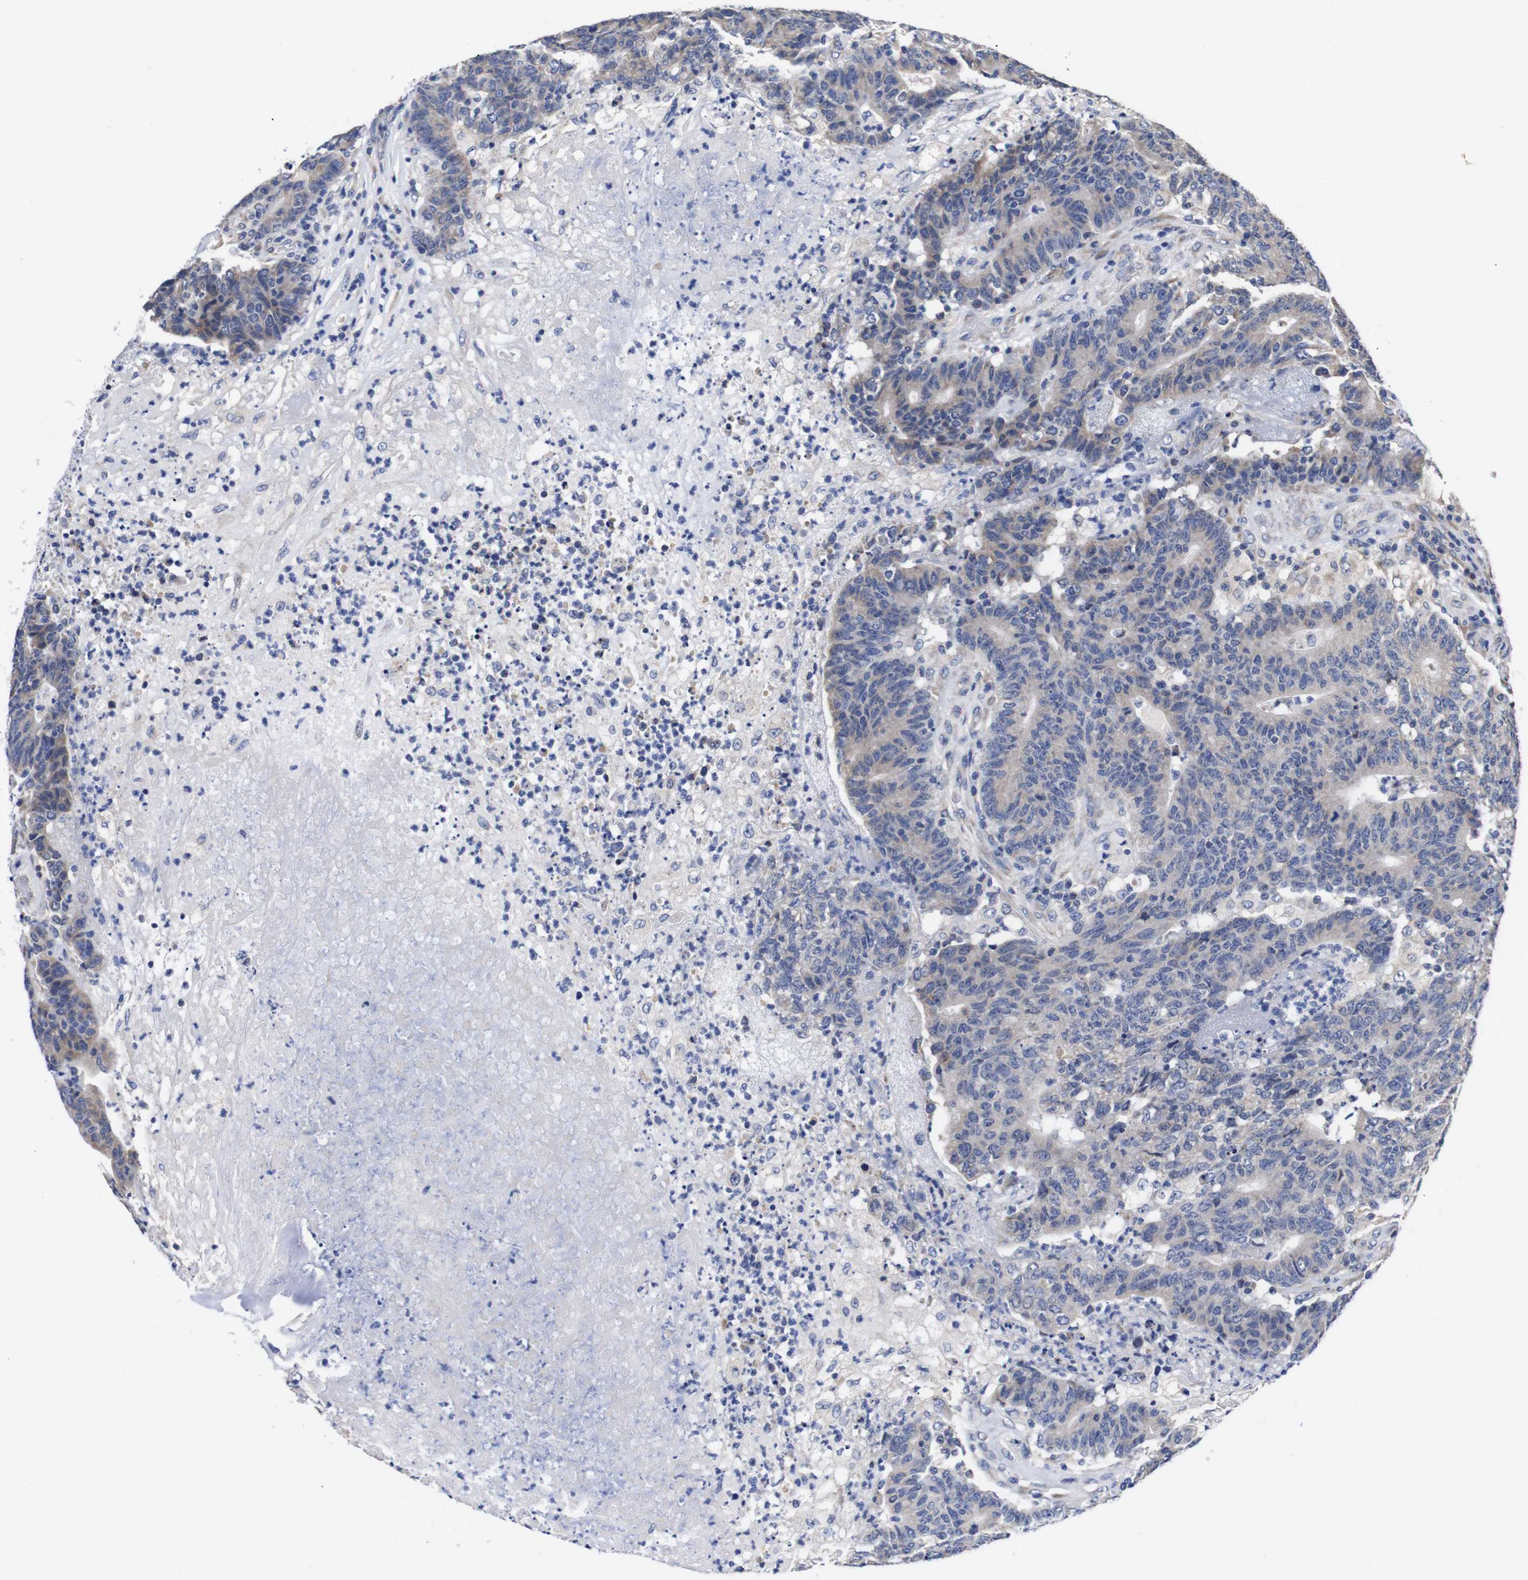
{"staining": {"intensity": "weak", "quantity": "<25%", "location": "cytoplasmic/membranous"}, "tissue": "colorectal cancer", "cell_type": "Tumor cells", "image_type": "cancer", "snomed": [{"axis": "morphology", "description": "Normal tissue, NOS"}, {"axis": "morphology", "description": "Adenocarcinoma, NOS"}, {"axis": "topography", "description": "Colon"}], "caption": "IHC photomicrograph of neoplastic tissue: human adenocarcinoma (colorectal) stained with DAB (3,3'-diaminobenzidine) displays no significant protein expression in tumor cells.", "gene": "OPN3", "patient": {"sex": "female", "age": 75}}